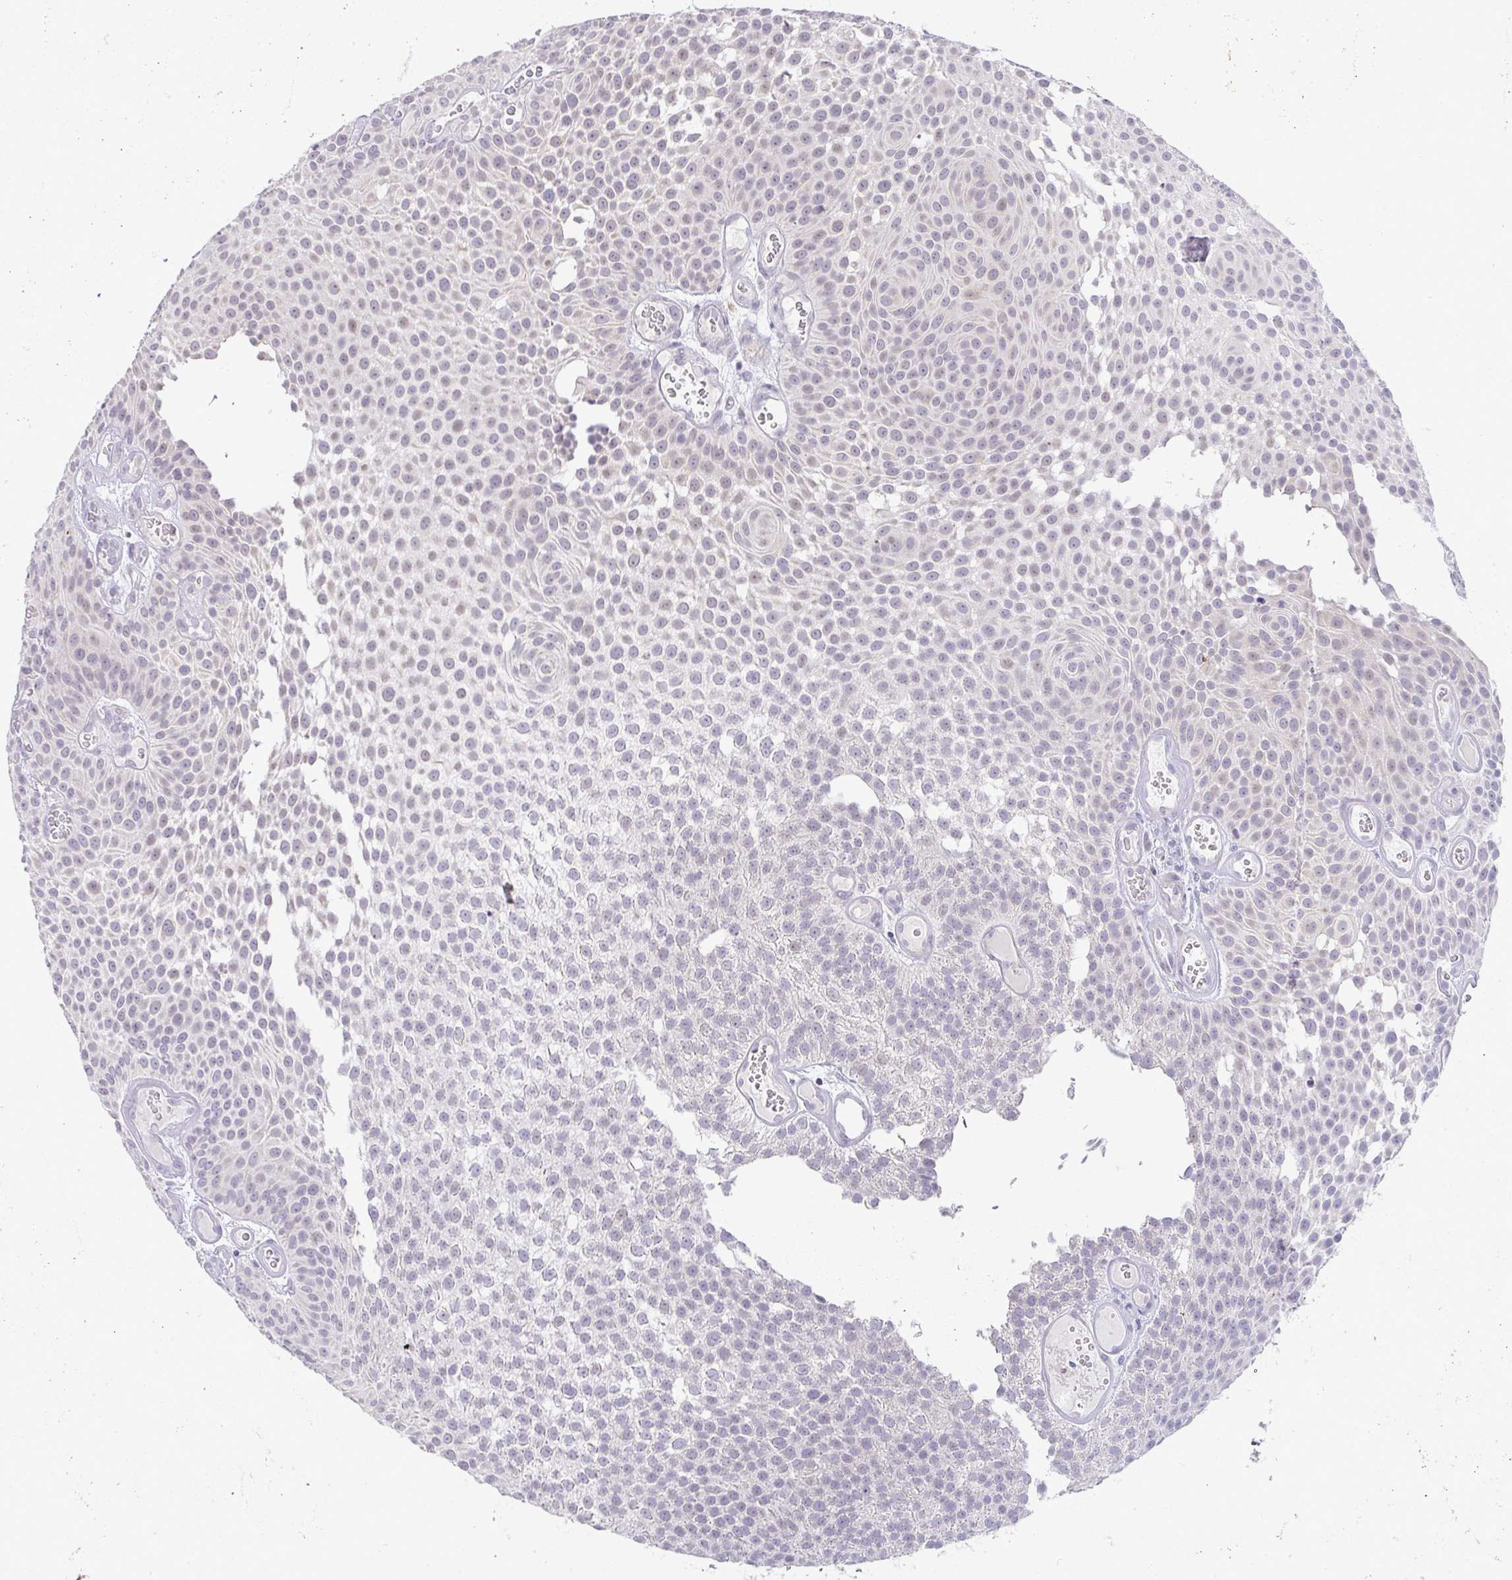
{"staining": {"intensity": "negative", "quantity": "none", "location": "none"}, "tissue": "urothelial cancer", "cell_type": "Tumor cells", "image_type": "cancer", "snomed": [{"axis": "morphology", "description": "Urothelial carcinoma, Low grade"}, {"axis": "topography", "description": "Urinary bladder"}], "caption": "Immunohistochemistry photomicrograph of urothelial cancer stained for a protein (brown), which demonstrates no staining in tumor cells.", "gene": "CACNA1S", "patient": {"sex": "male", "age": 82}}